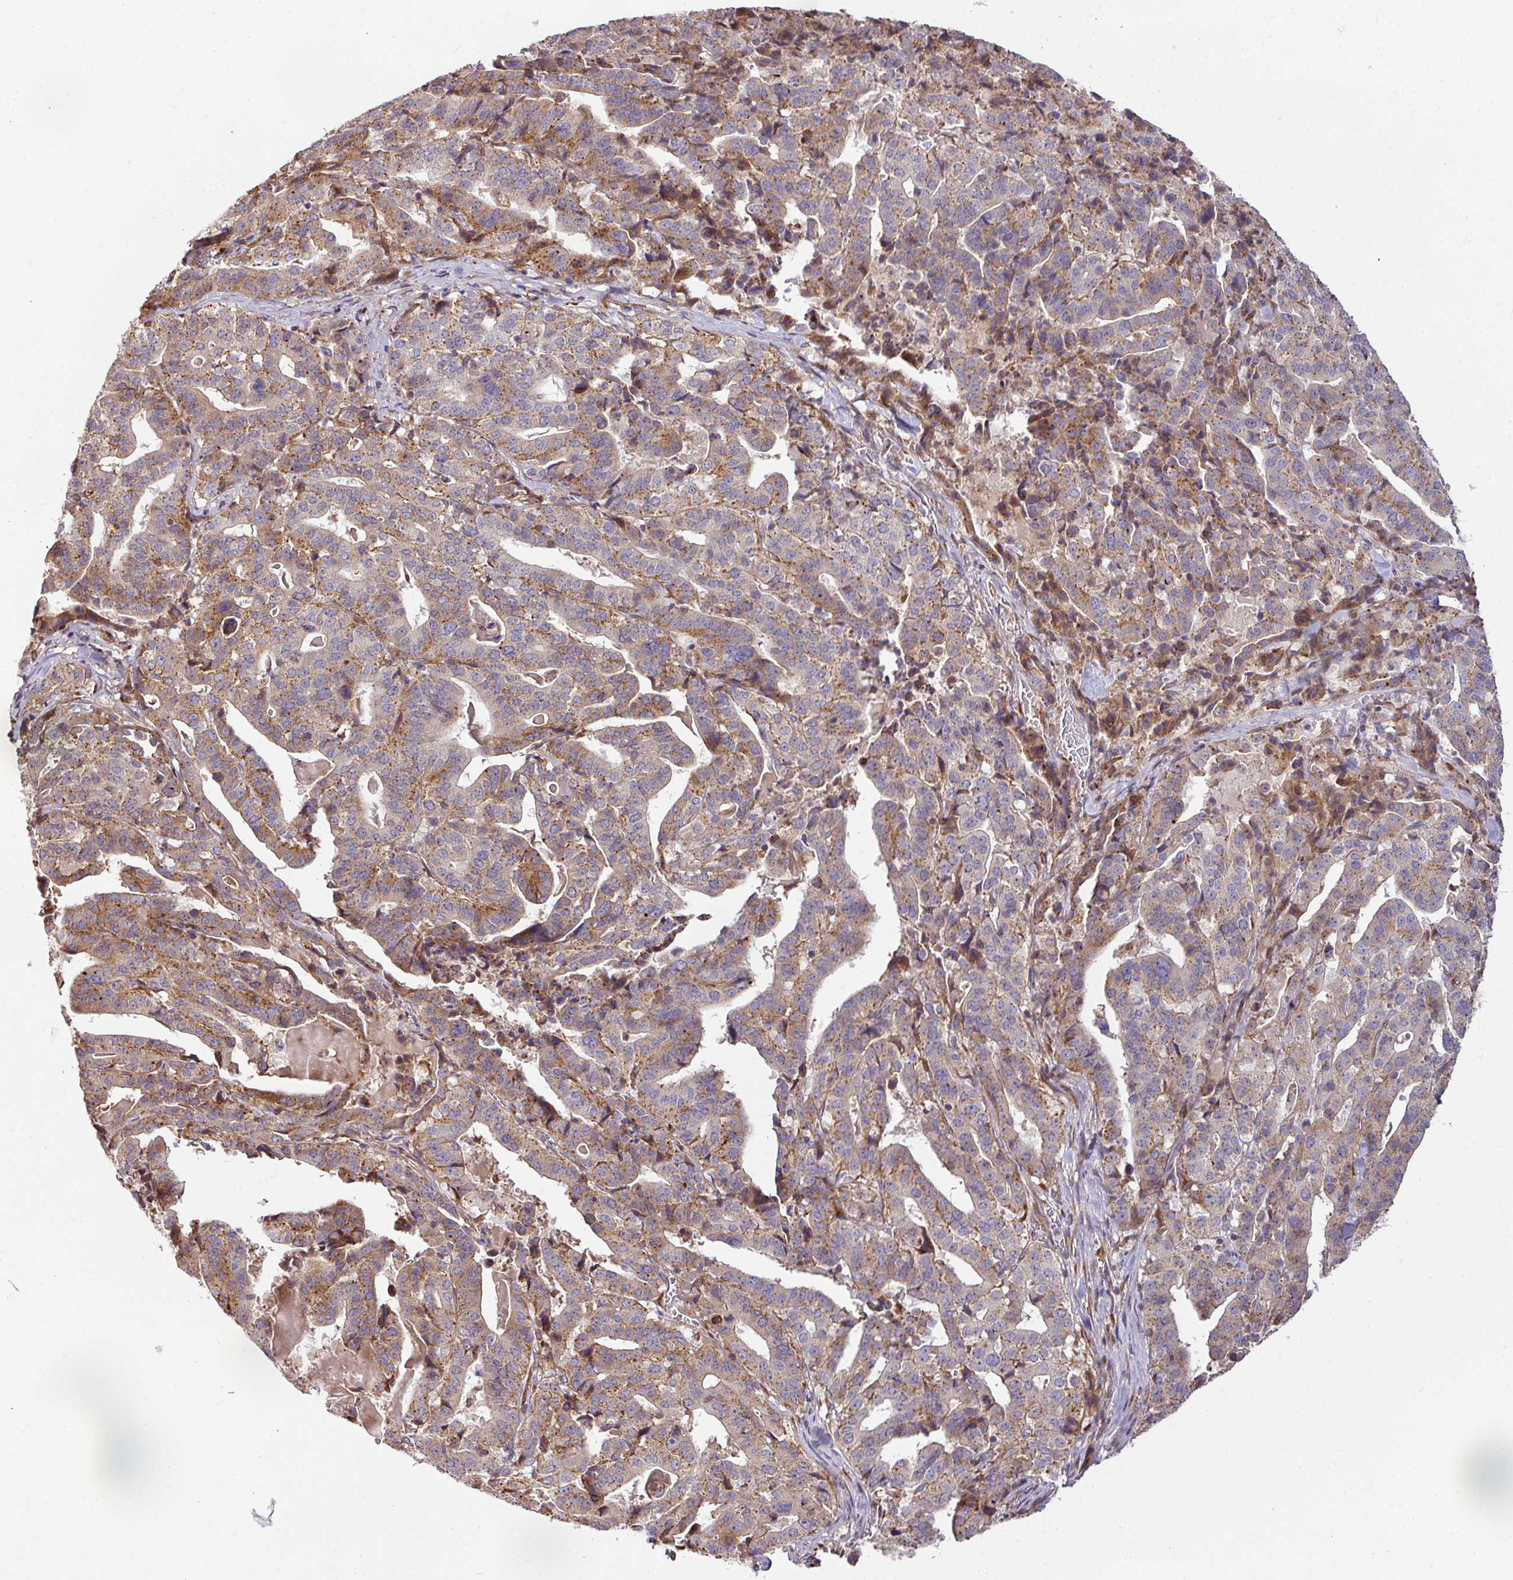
{"staining": {"intensity": "moderate", "quantity": "25%-75%", "location": "cytoplasmic/membranous"}, "tissue": "stomach cancer", "cell_type": "Tumor cells", "image_type": "cancer", "snomed": [{"axis": "morphology", "description": "Adenocarcinoma, NOS"}, {"axis": "topography", "description": "Stomach"}], "caption": "There is medium levels of moderate cytoplasmic/membranous positivity in tumor cells of stomach cancer, as demonstrated by immunohistochemical staining (brown color).", "gene": "CASP2", "patient": {"sex": "male", "age": 48}}